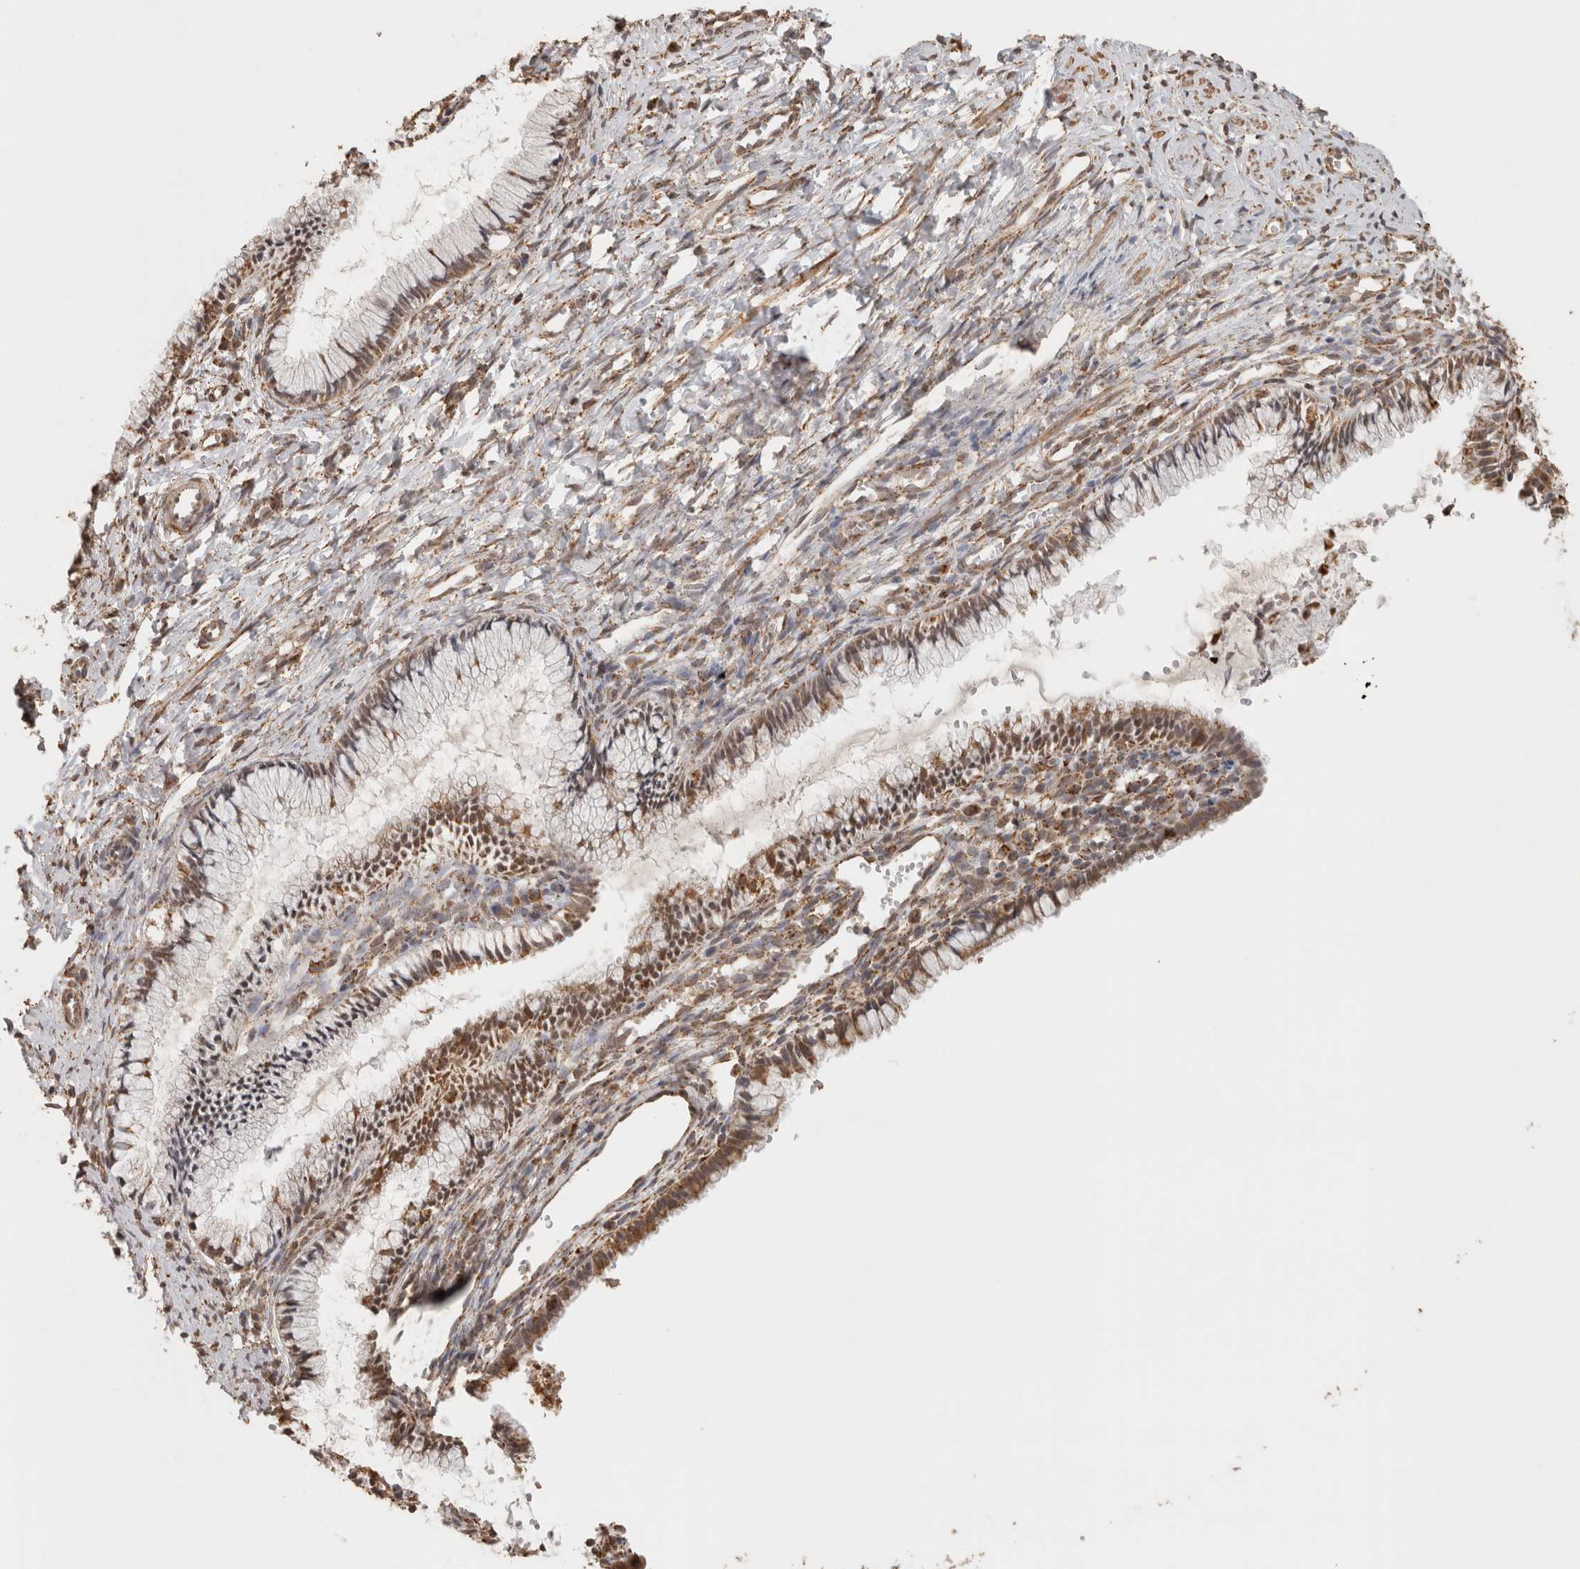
{"staining": {"intensity": "moderate", "quantity": ">75%", "location": "cytoplasmic/membranous"}, "tissue": "cervix", "cell_type": "Glandular cells", "image_type": "normal", "snomed": [{"axis": "morphology", "description": "Normal tissue, NOS"}, {"axis": "topography", "description": "Cervix"}], "caption": "Immunohistochemistry of benign cervix reveals medium levels of moderate cytoplasmic/membranous staining in about >75% of glandular cells. Nuclei are stained in blue.", "gene": "BNIP3L", "patient": {"sex": "female", "age": 27}}